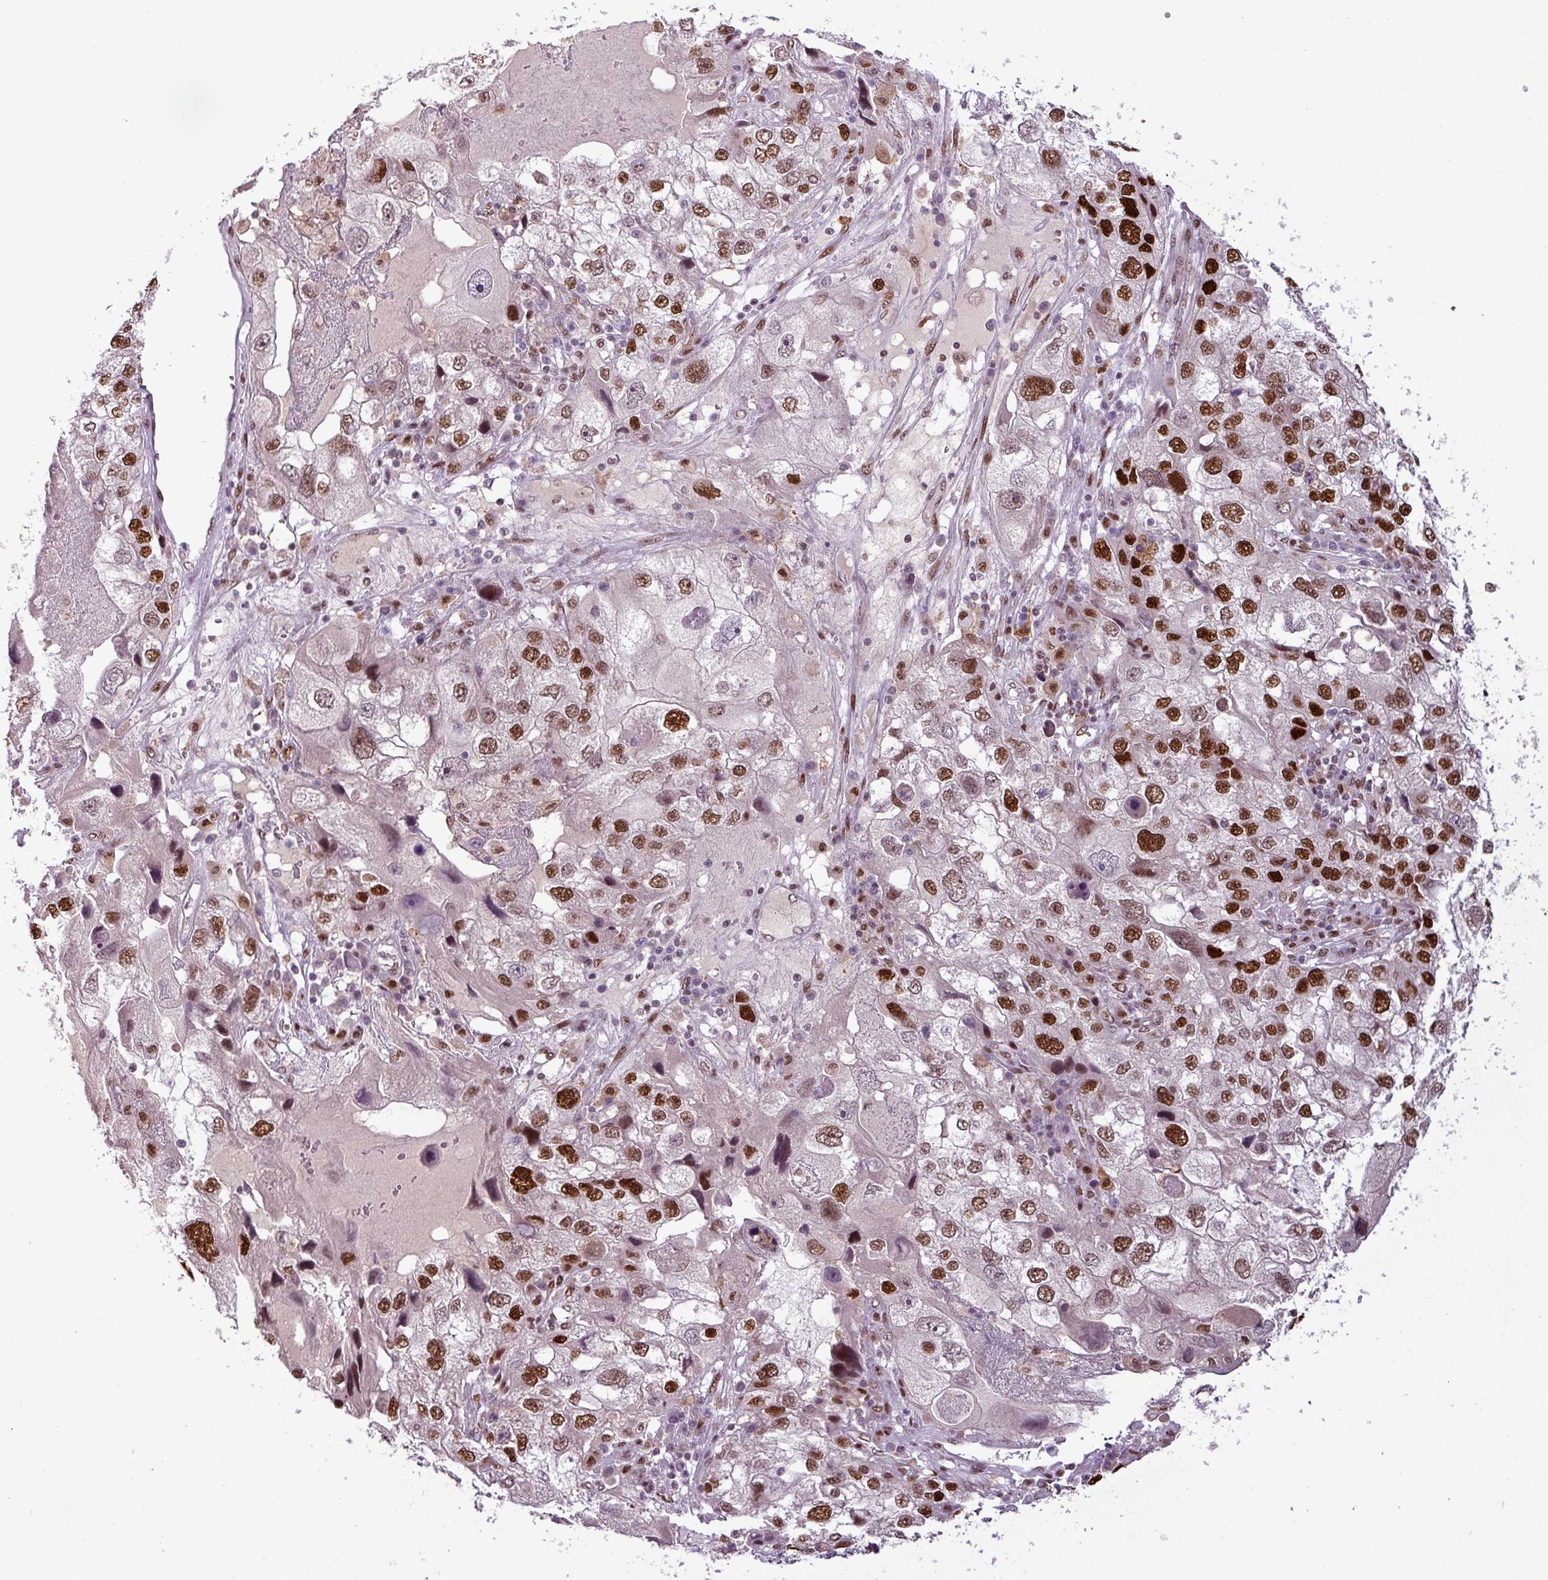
{"staining": {"intensity": "strong", "quantity": "25%-75%", "location": "nuclear"}, "tissue": "endometrial cancer", "cell_type": "Tumor cells", "image_type": "cancer", "snomed": [{"axis": "morphology", "description": "Adenocarcinoma, NOS"}, {"axis": "topography", "description": "Endometrium"}], "caption": "Tumor cells demonstrate high levels of strong nuclear positivity in about 25%-75% of cells in adenocarcinoma (endometrial). (DAB IHC with brightfield microscopy, high magnification).", "gene": "IRF2BPL", "patient": {"sex": "female", "age": 49}}